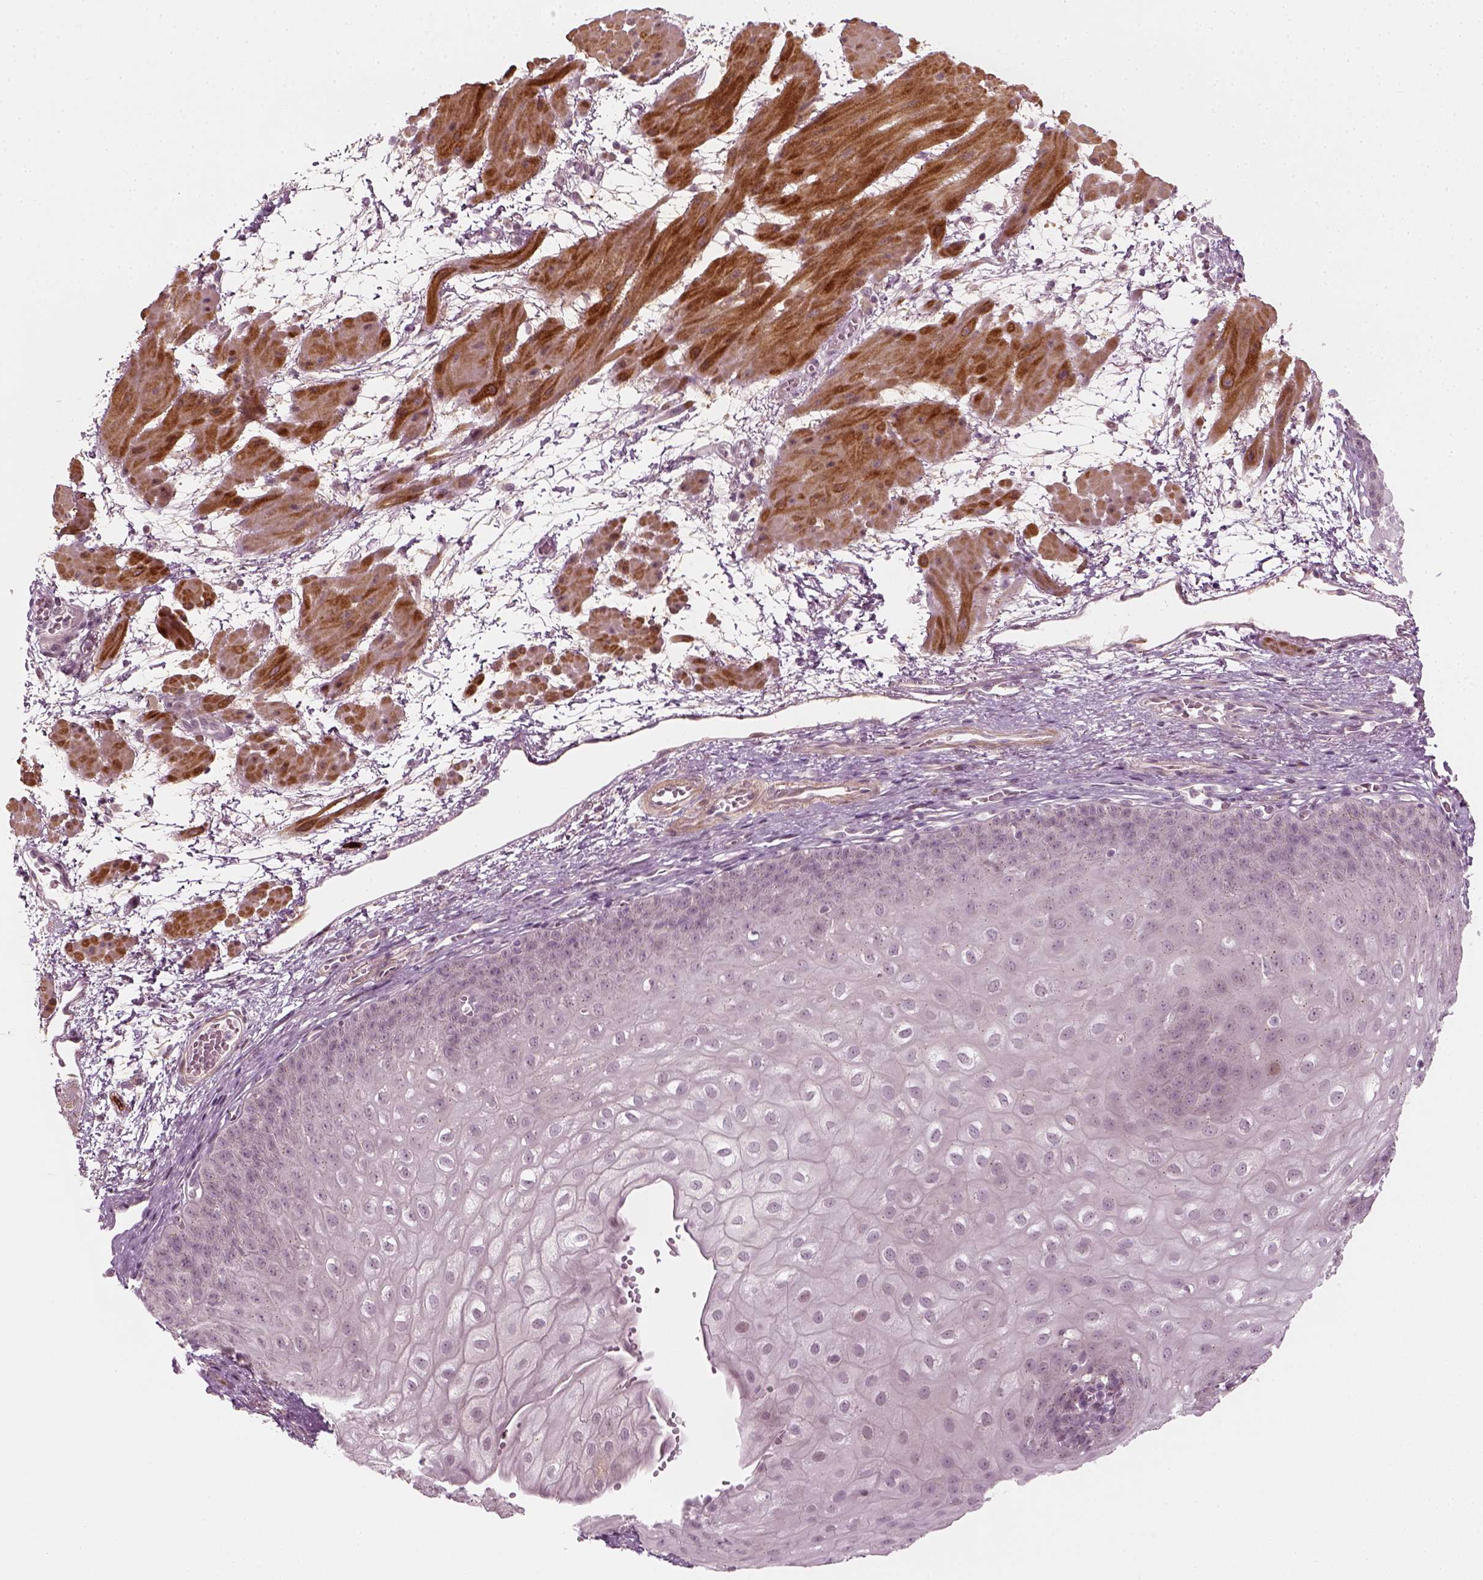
{"staining": {"intensity": "negative", "quantity": "none", "location": "none"}, "tissue": "esophagus", "cell_type": "Squamous epithelial cells", "image_type": "normal", "snomed": [{"axis": "morphology", "description": "Normal tissue, NOS"}, {"axis": "topography", "description": "Esophagus"}], "caption": "Human esophagus stained for a protein using immunohistochemistry (IHC) shows no staining in squamous epithelial cells.", "gene": "MLIP", "patient": {"sex": "male", "age": 71}}